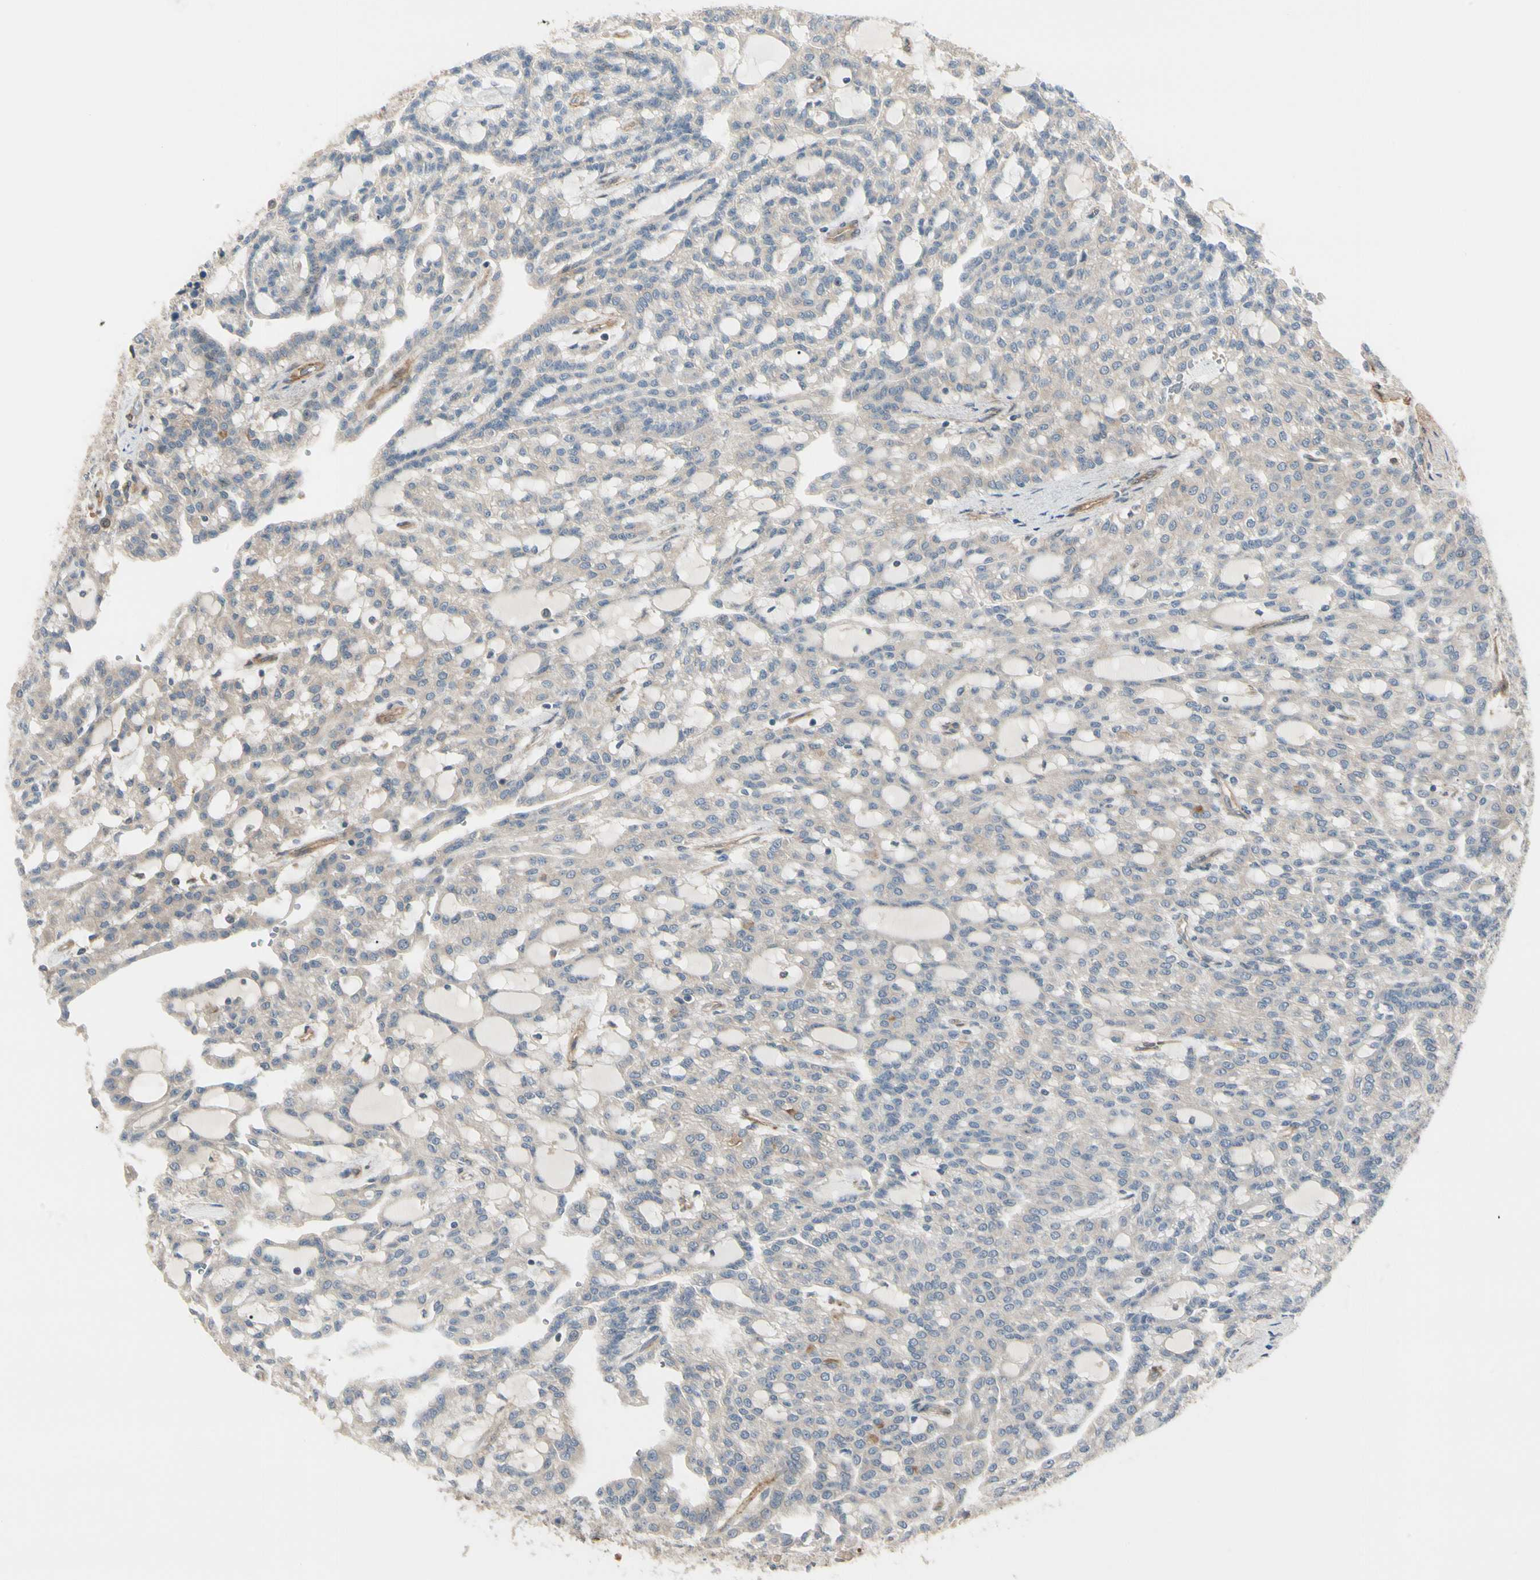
{"staining": {"intensity": "weak", "quantity": ">75%", "location": "cytoplasmic/membranous"}, "tissue": "renal cancer", "cell_type": "Tumor cells", "image_type": "cancer", "snomed": [{"axis": "morphology", "description": "Adenocarcinoma, NOS"}, {"axis": "topography", "description": "Kidney"}], "caption": "Renal cancer (adenocarcinoma) stained for a protein demonstrates weak cytoplasmic/membranous positivity in tumor cells.", "gene": "F2R", "patient": {"sex": "male", "age": 63}}